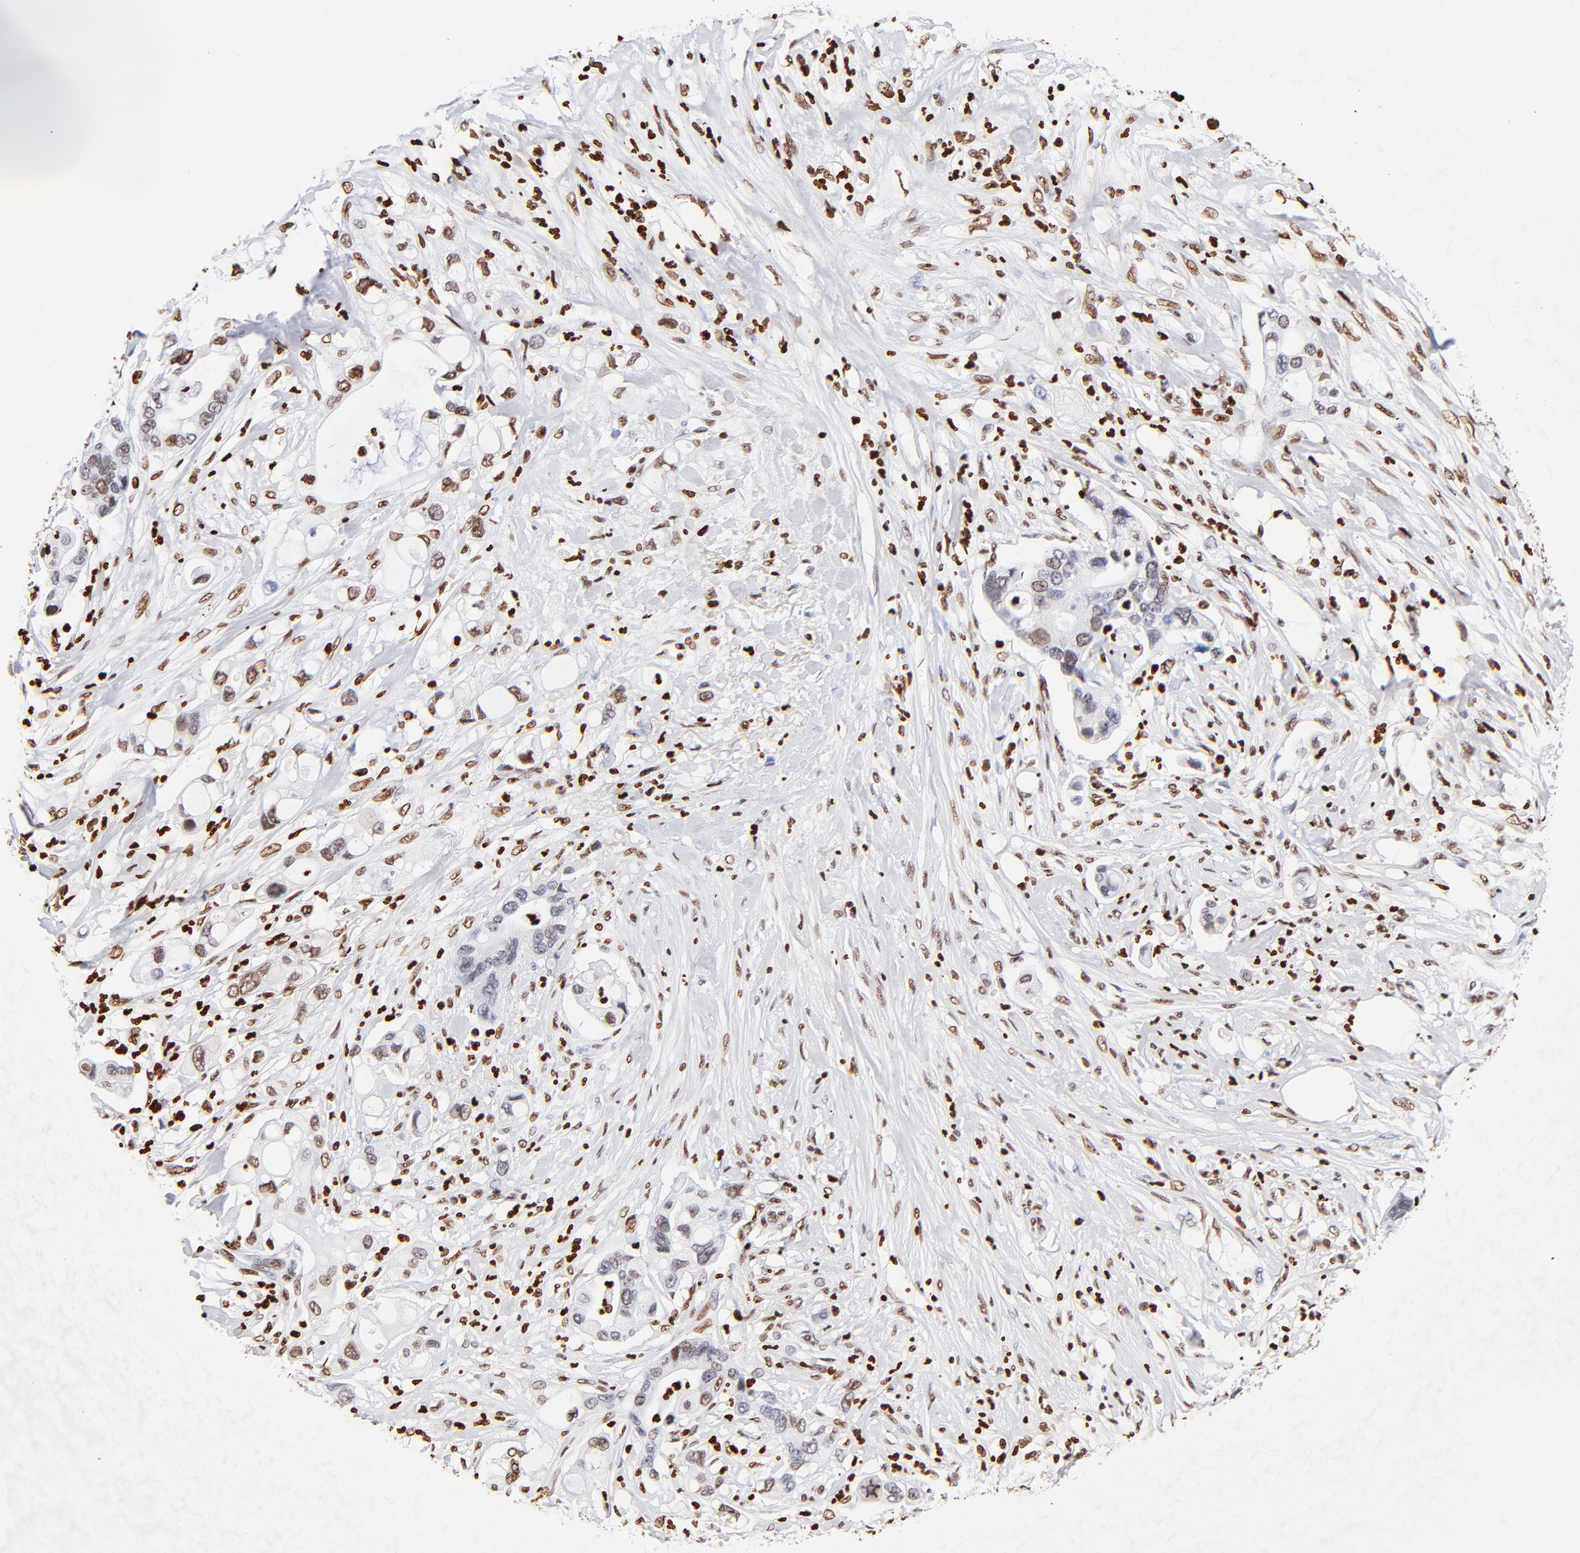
{"staining": {"intensity": "weak", "quantity": "25%-75%", "location": "nuclear"}, "tissue": "pancreatic cancer", "cell_type": "Tumor cells", "image_type": "cancer", "snomed": [{"axis": "morphology", "description": "Adenocarcinoma, NOS"}, {"axis": "topography", "description": "Pancreas"}], "caption": "Immunohistochemical staining of human pancreatic adenocarcinoma demonstrates weak nuclear protein positivity in about 25%-75% of tumor cells. (Brightfield microscopy of DAB IHC at high magnification).", "gene": "FBH1", "patient": {"sex": "male", "age": 70}}